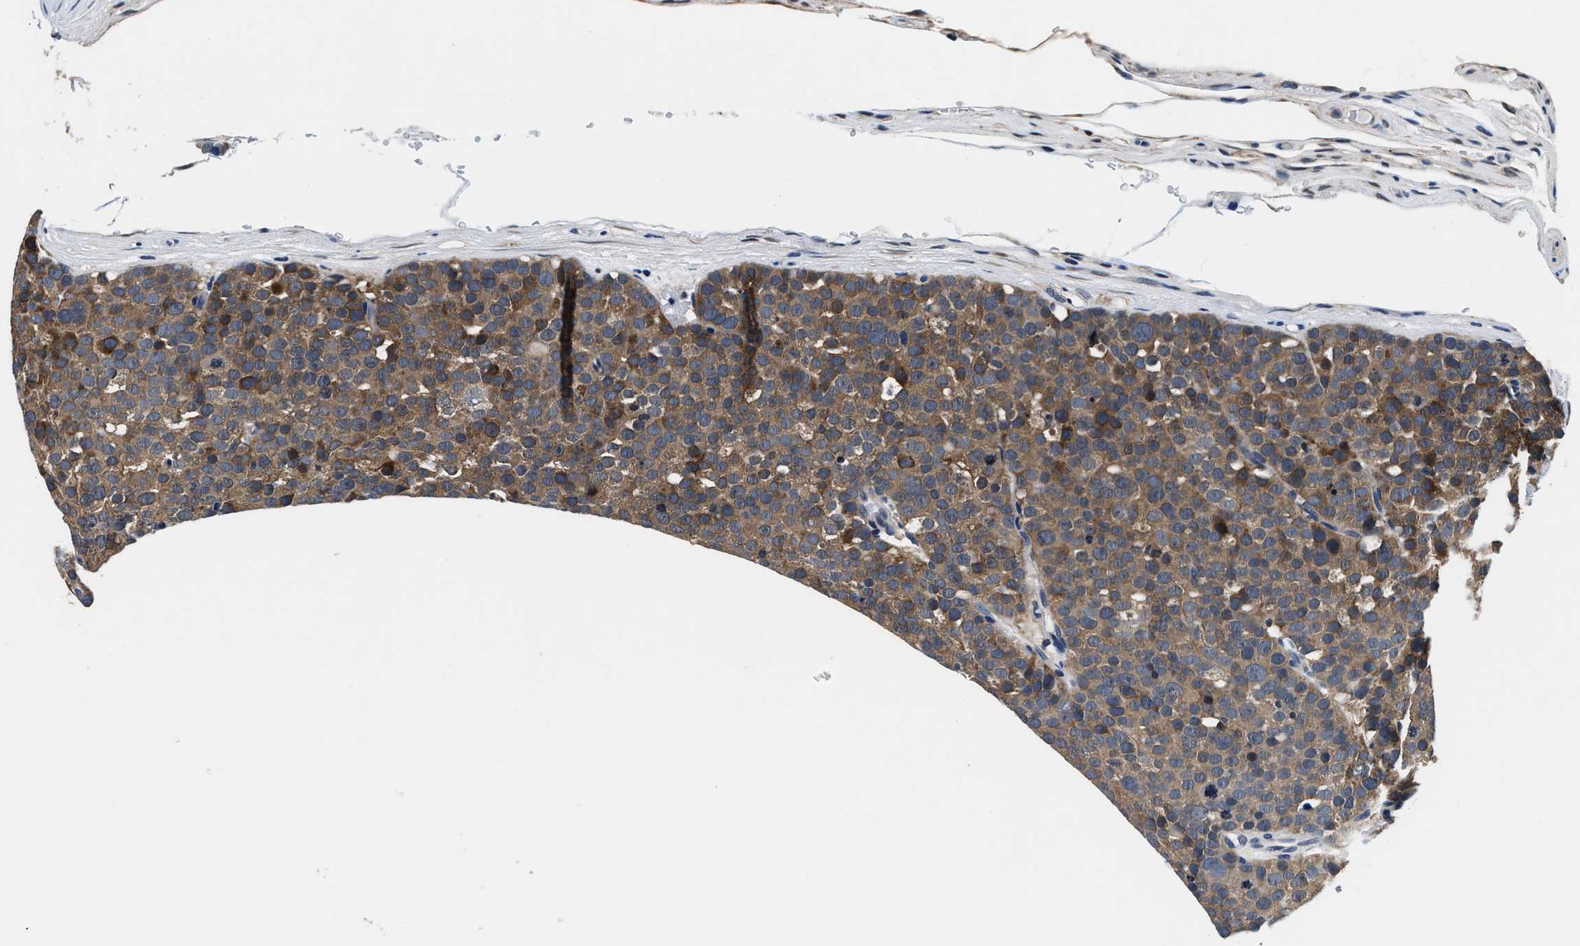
{"staining": {"intensity": "moderate", "quantity": ">75%", "location": "cytoplasmic/membranous"}, "tissue": "testis cancer", "cell_type": "Tumor cells", "image_type": "cancer", "snomed": [{"axis": "morphology", "description": "Seminoma, NOS"}, {"axis": "topography", "description": "Testis"}], "caption": "Immunohistochemistry (IHC) micrograph of neoplastic tissue: human testis cancer (seminoma) stained using IHC shows medium levels of moderate protein expression localized specifically in the cytoplasmic/membranous of tumor cells, appearing as a cytoplasmic/membranous brown color.", "gene": "PHPT1", "patient": {"sex": "male", "age": 71}}